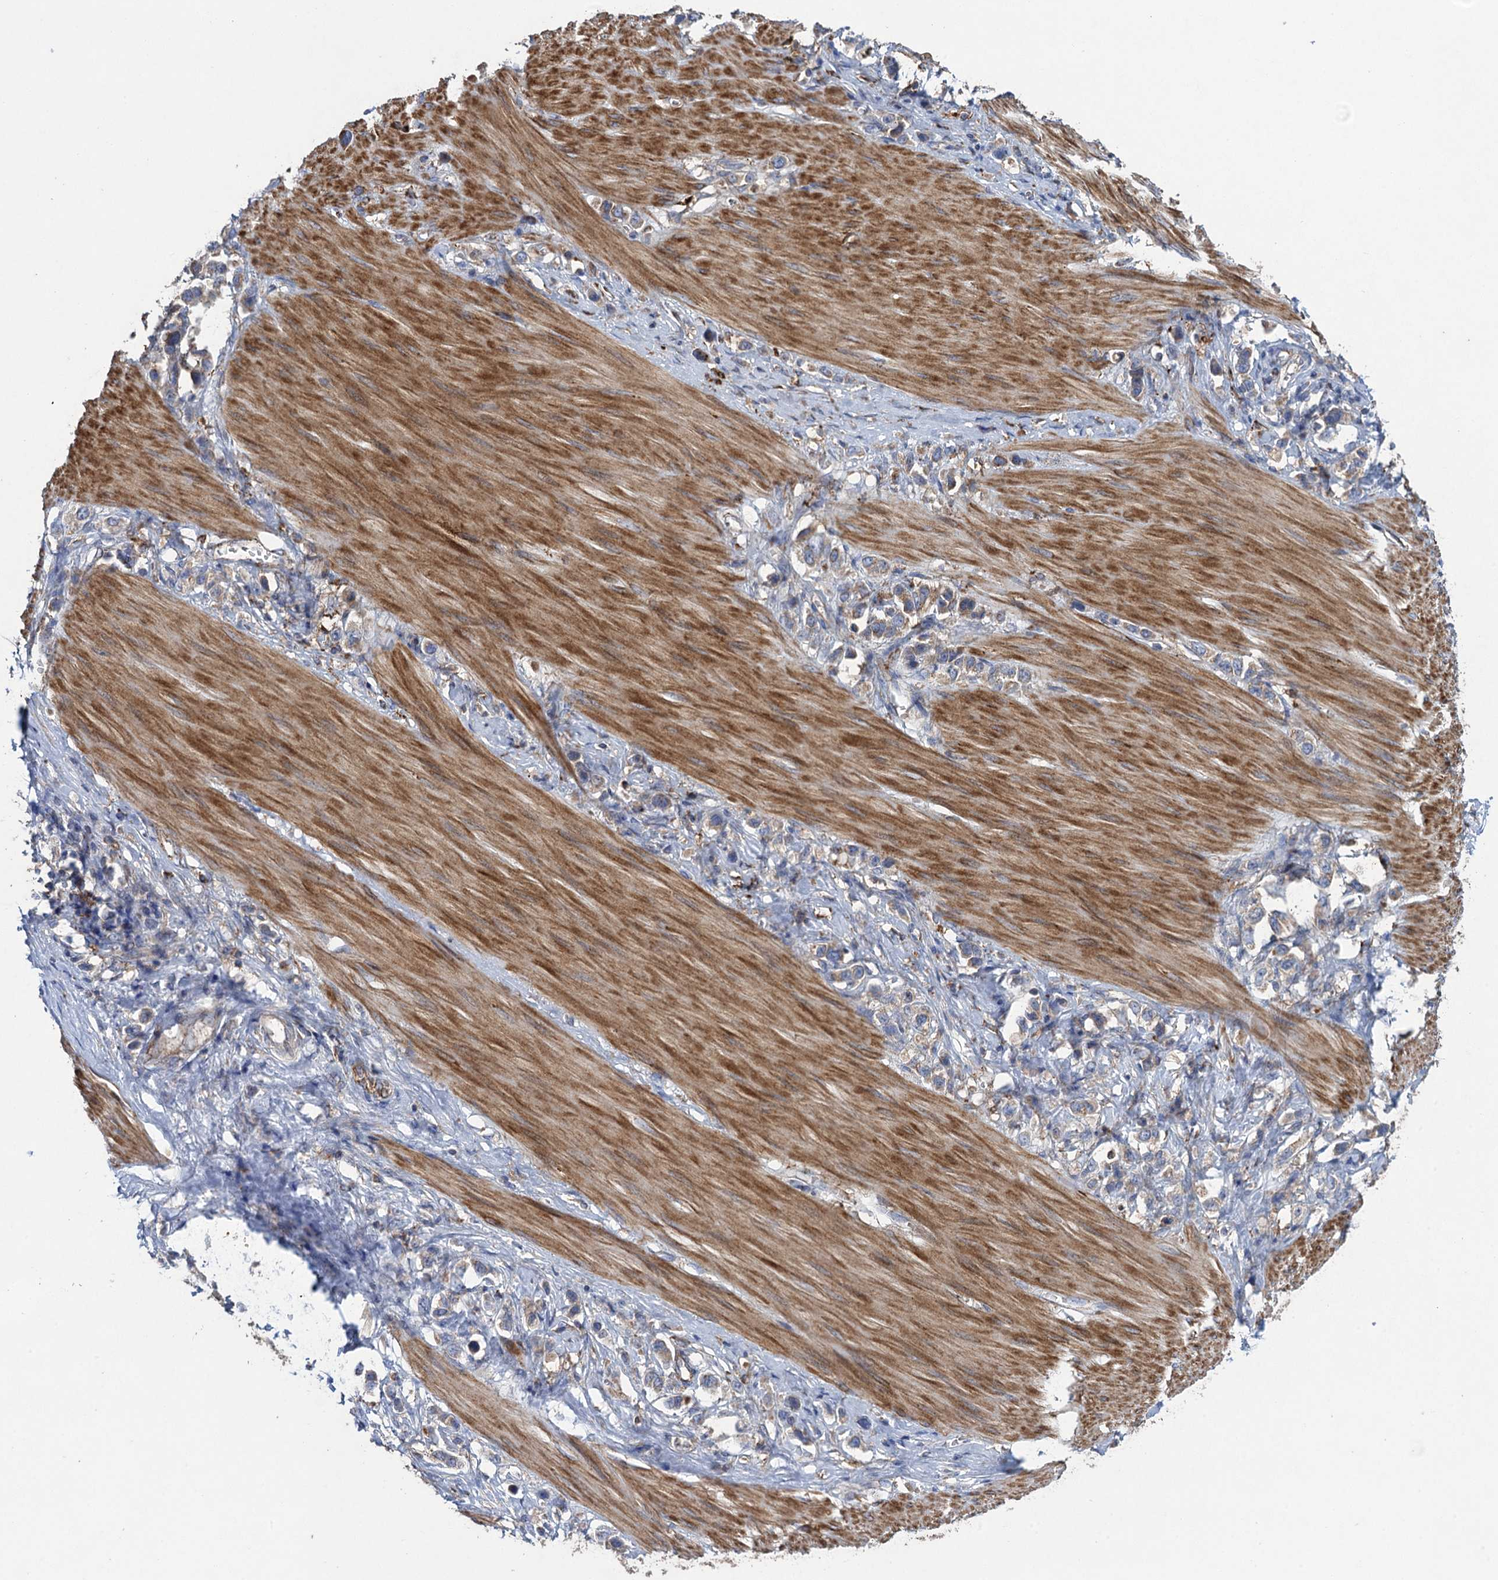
{"staining": {"intensity": "moderate", "quantity": "<25%", "location": "cytoplasmic/membranous"}, "tissue": "stomach cancer", "cell_type": "Tumor cells", "image_type": "cancer", "snomed": [{"axis": "morphology", "description": "Adenocarcinoma, NOS"}, {"axis": "topography", "description": "Stomach"}], "caption": "Adenocarcinoma (stomach) stained with a brown dye shows moderate cytoplasmic/membranous positive staining in about <25% of tumor cells.", "gene": "TXNDC11", "patient": {"sex": "female", "age": 65}}